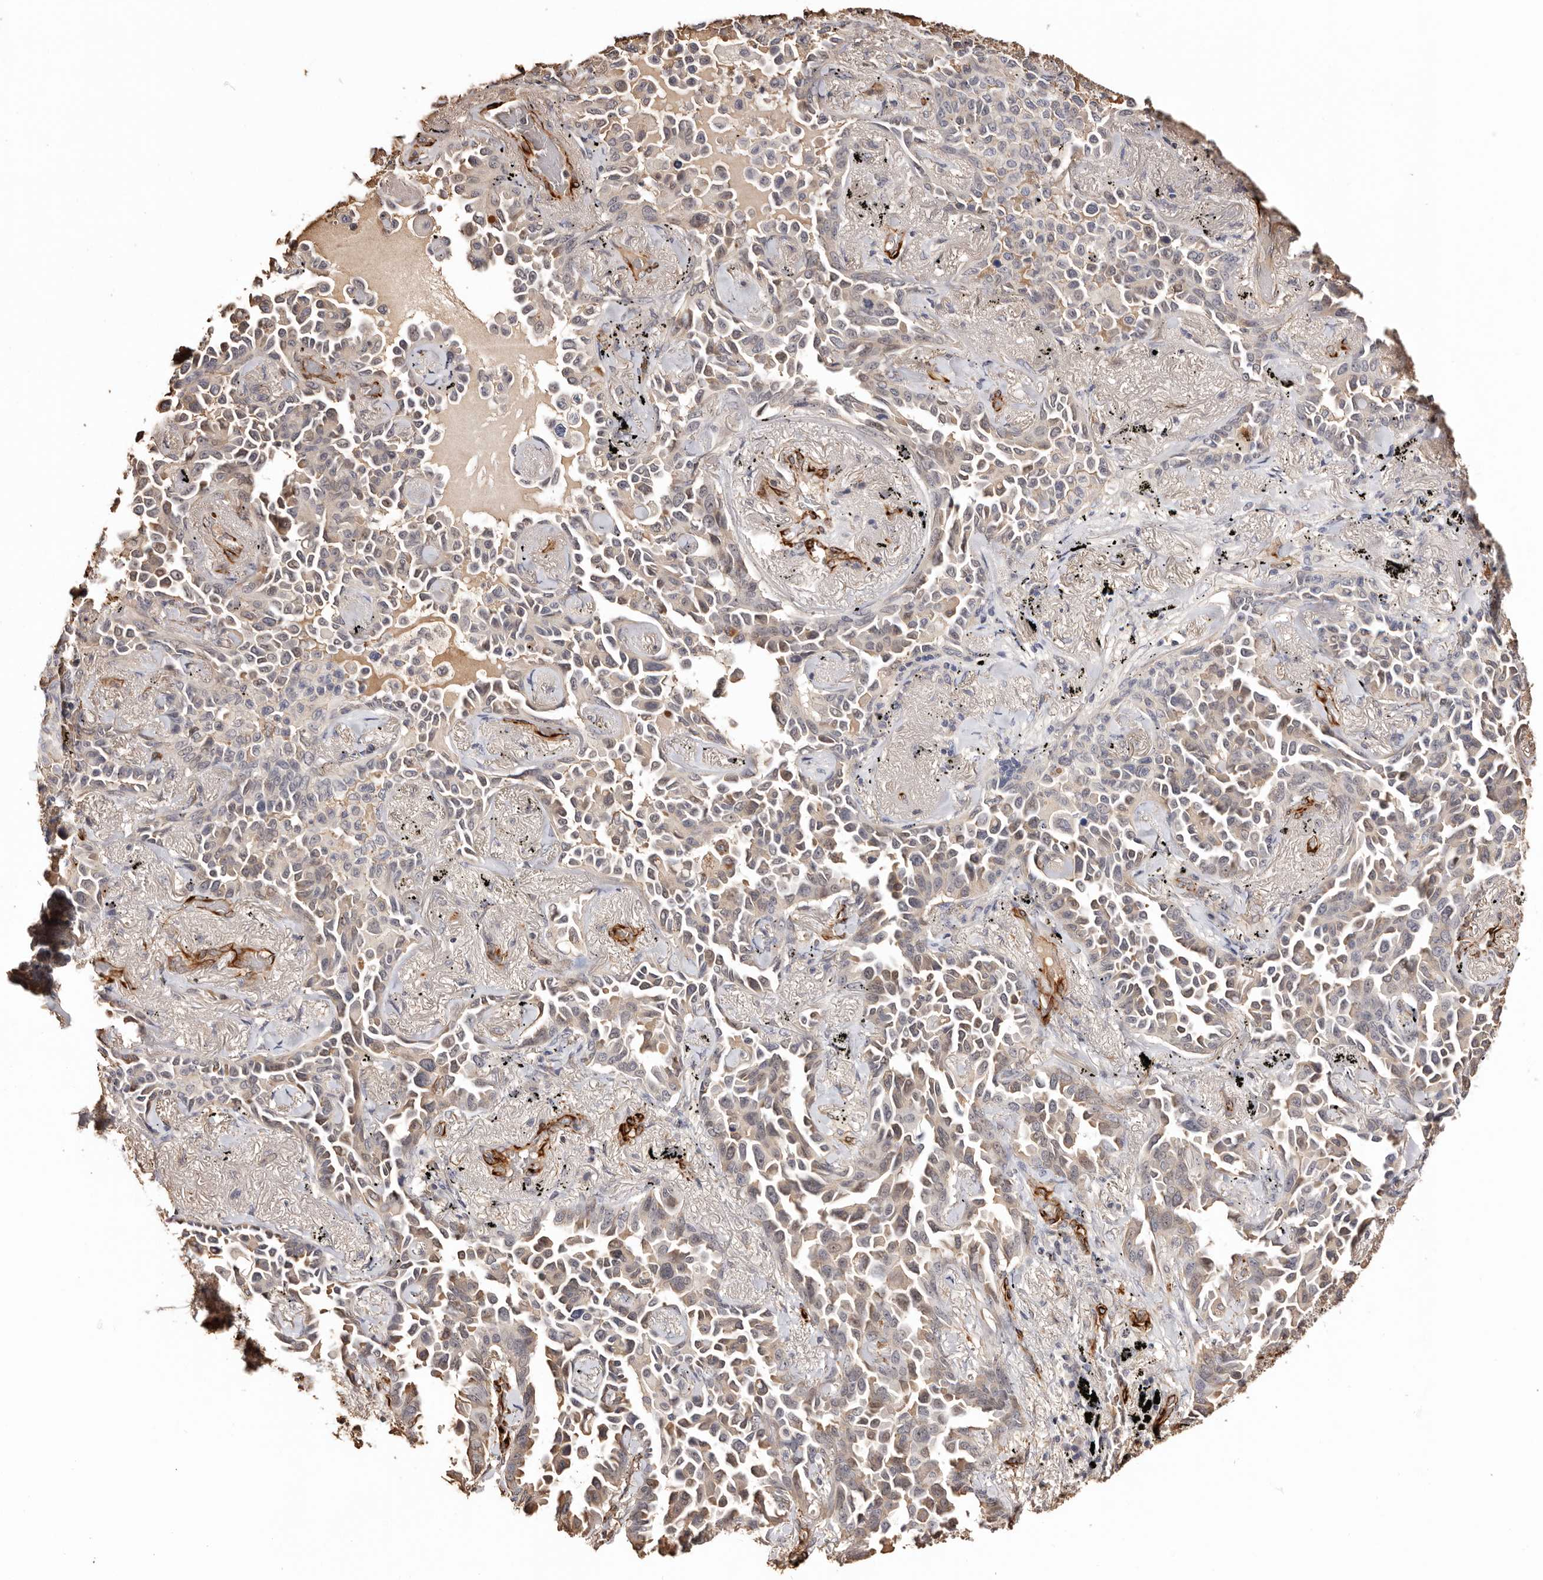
{"staining": {"intensity": "weak", "quantity": "<25%", "location": "cytoplasmic/membranous"}, "tissue": "lung cancer", "cell_type": "Tumor cells", "image_type": "cancer", "snomed": [{"axis": "morphology", "description": "Adenocarcinoma, NOS"}, {"axis": "topography", "description": "Lung"}], "caption": "DAB (3,3'-diaminobenzidine) immunohistochemical staining of lung adenocarcinoma reveals no significant expression in tumor cells.", "gene": "ZNF557", "patient": {"sex": "female", "age": 67}}